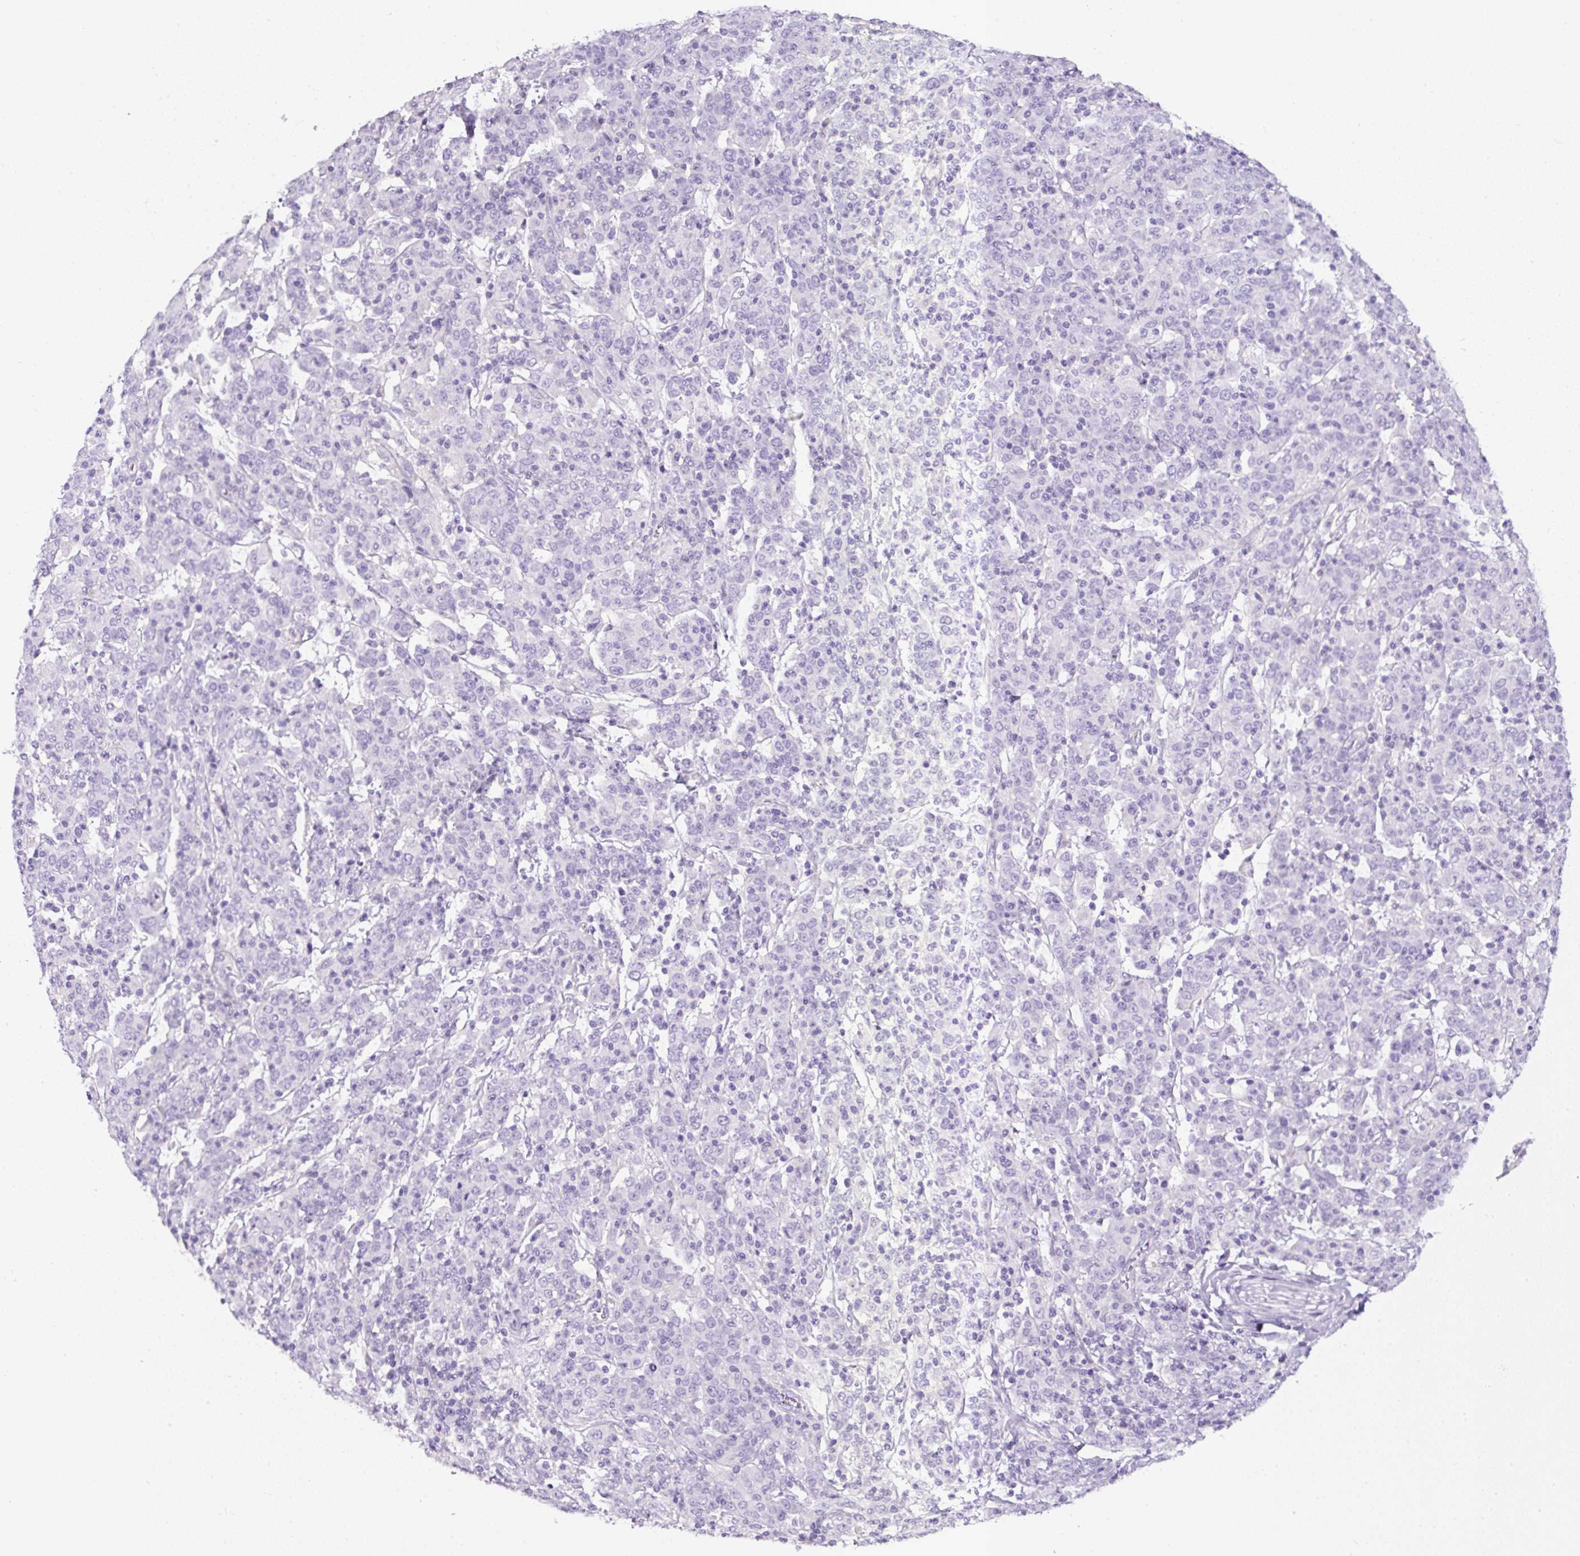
{"staining": {"intensity": "negative", "quantity": "none", "location": "none"}, "tissue": "cervical cancer", "cell_type": "Tumor cells", "image_type": "cancer", "snomed": [{"axis": "morphology", "description": "Squamous cell carcinoma, NOS"}, {"axis": "topography", "description": "Cervix"}], "caption": "Immunohistochemistry image of human cervical squamous cell carcinoma stained for a protein (brown), which displays no expression in tumor cells.", "gene": "OR14A2", "patient": {"sex": "female", "age": 67}}